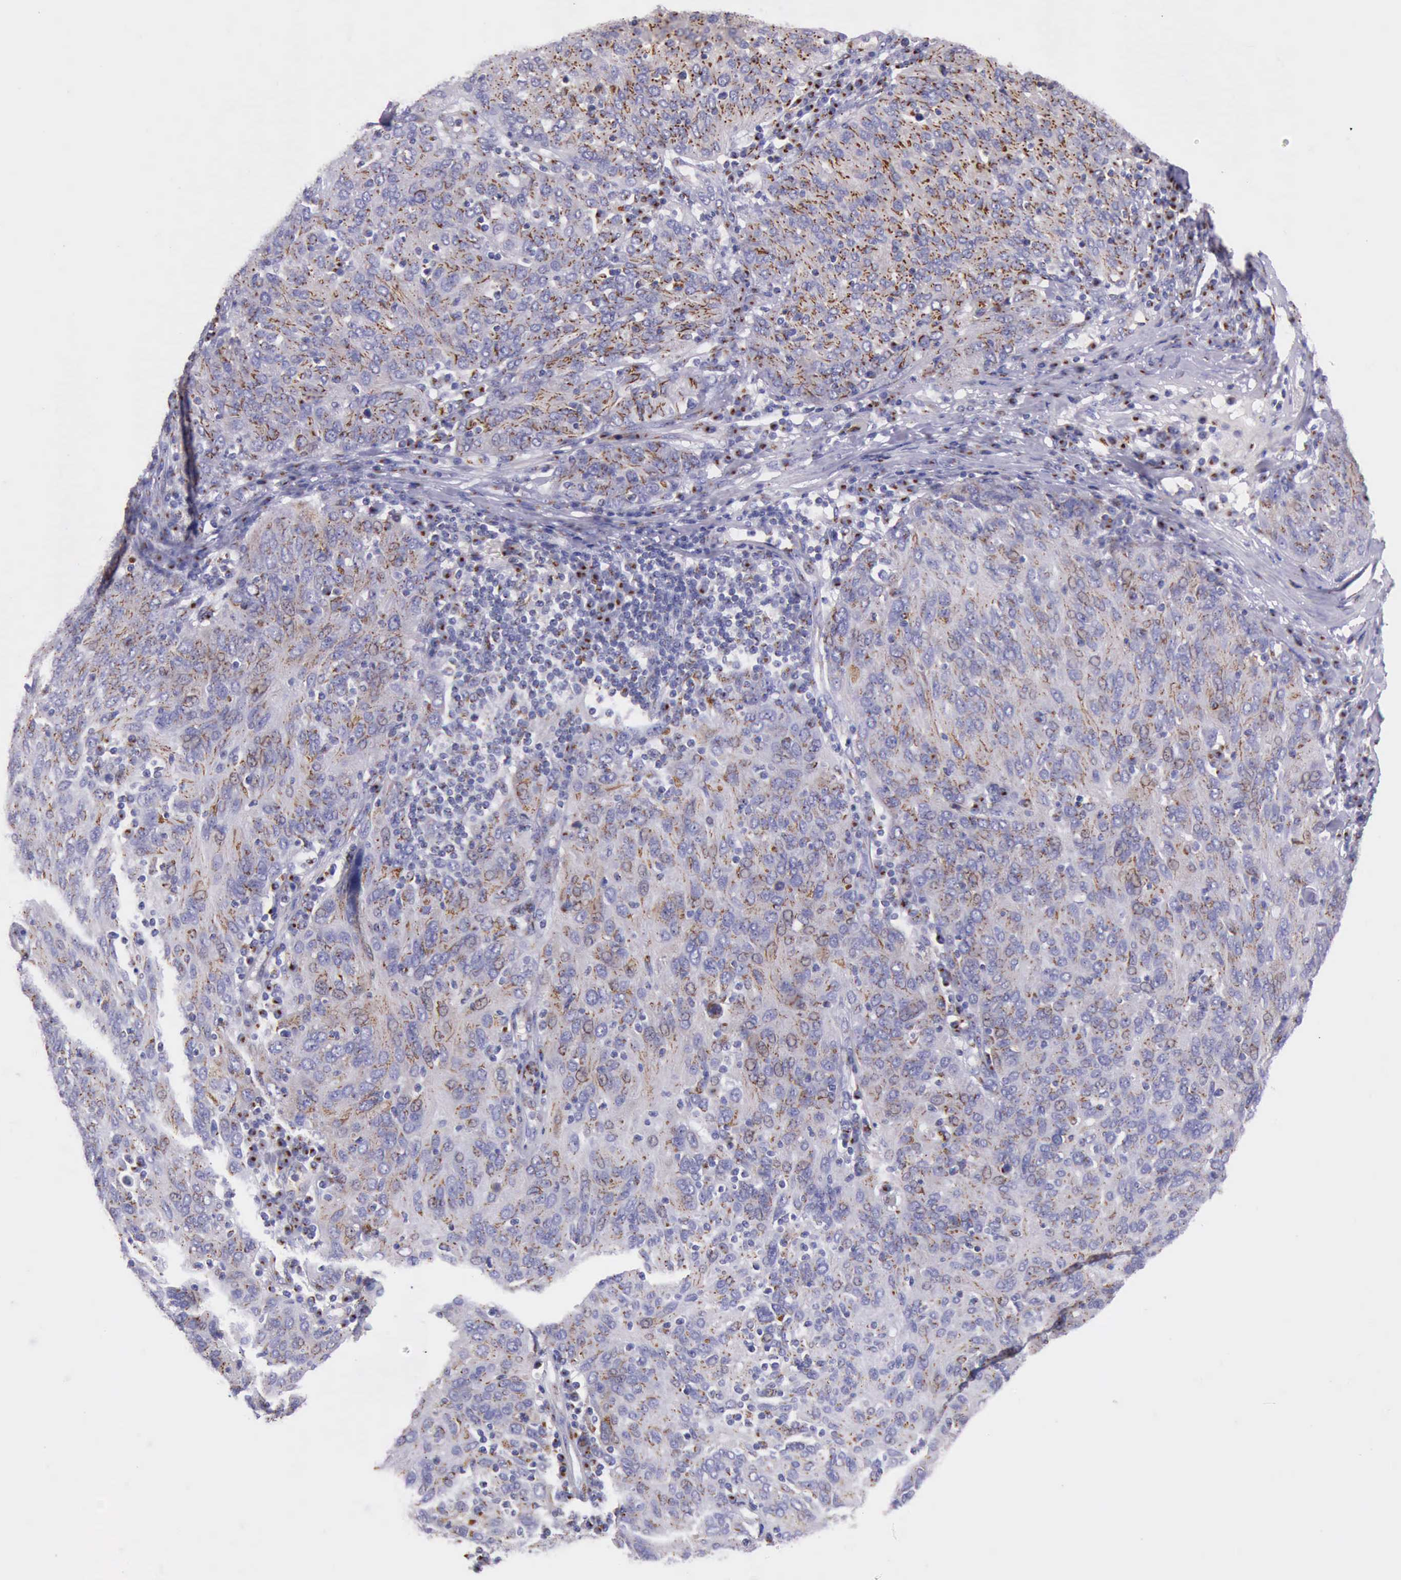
{"staining": {"intensity": "strong", "quantity": ">75%", "location": "cytoplasmic/membranous"}, "tissue": "ovarian cancer", "cell_type": "Tumor cells", "image_type": "cancer", "snomed": [{"axis": "morphology", "description": "Carcinoma, endometroid"}, {"axis": "topography", "description": "Ovary"}], "caption": "Tumor cells reveal high levels of strong cytoplasmic/membranous positivity in approximately >75% of cells in human ovarian cancer (endometroid carcinoma).", "gene": "GOLGA5", "patient": {"sex": "female", "age": 50}}